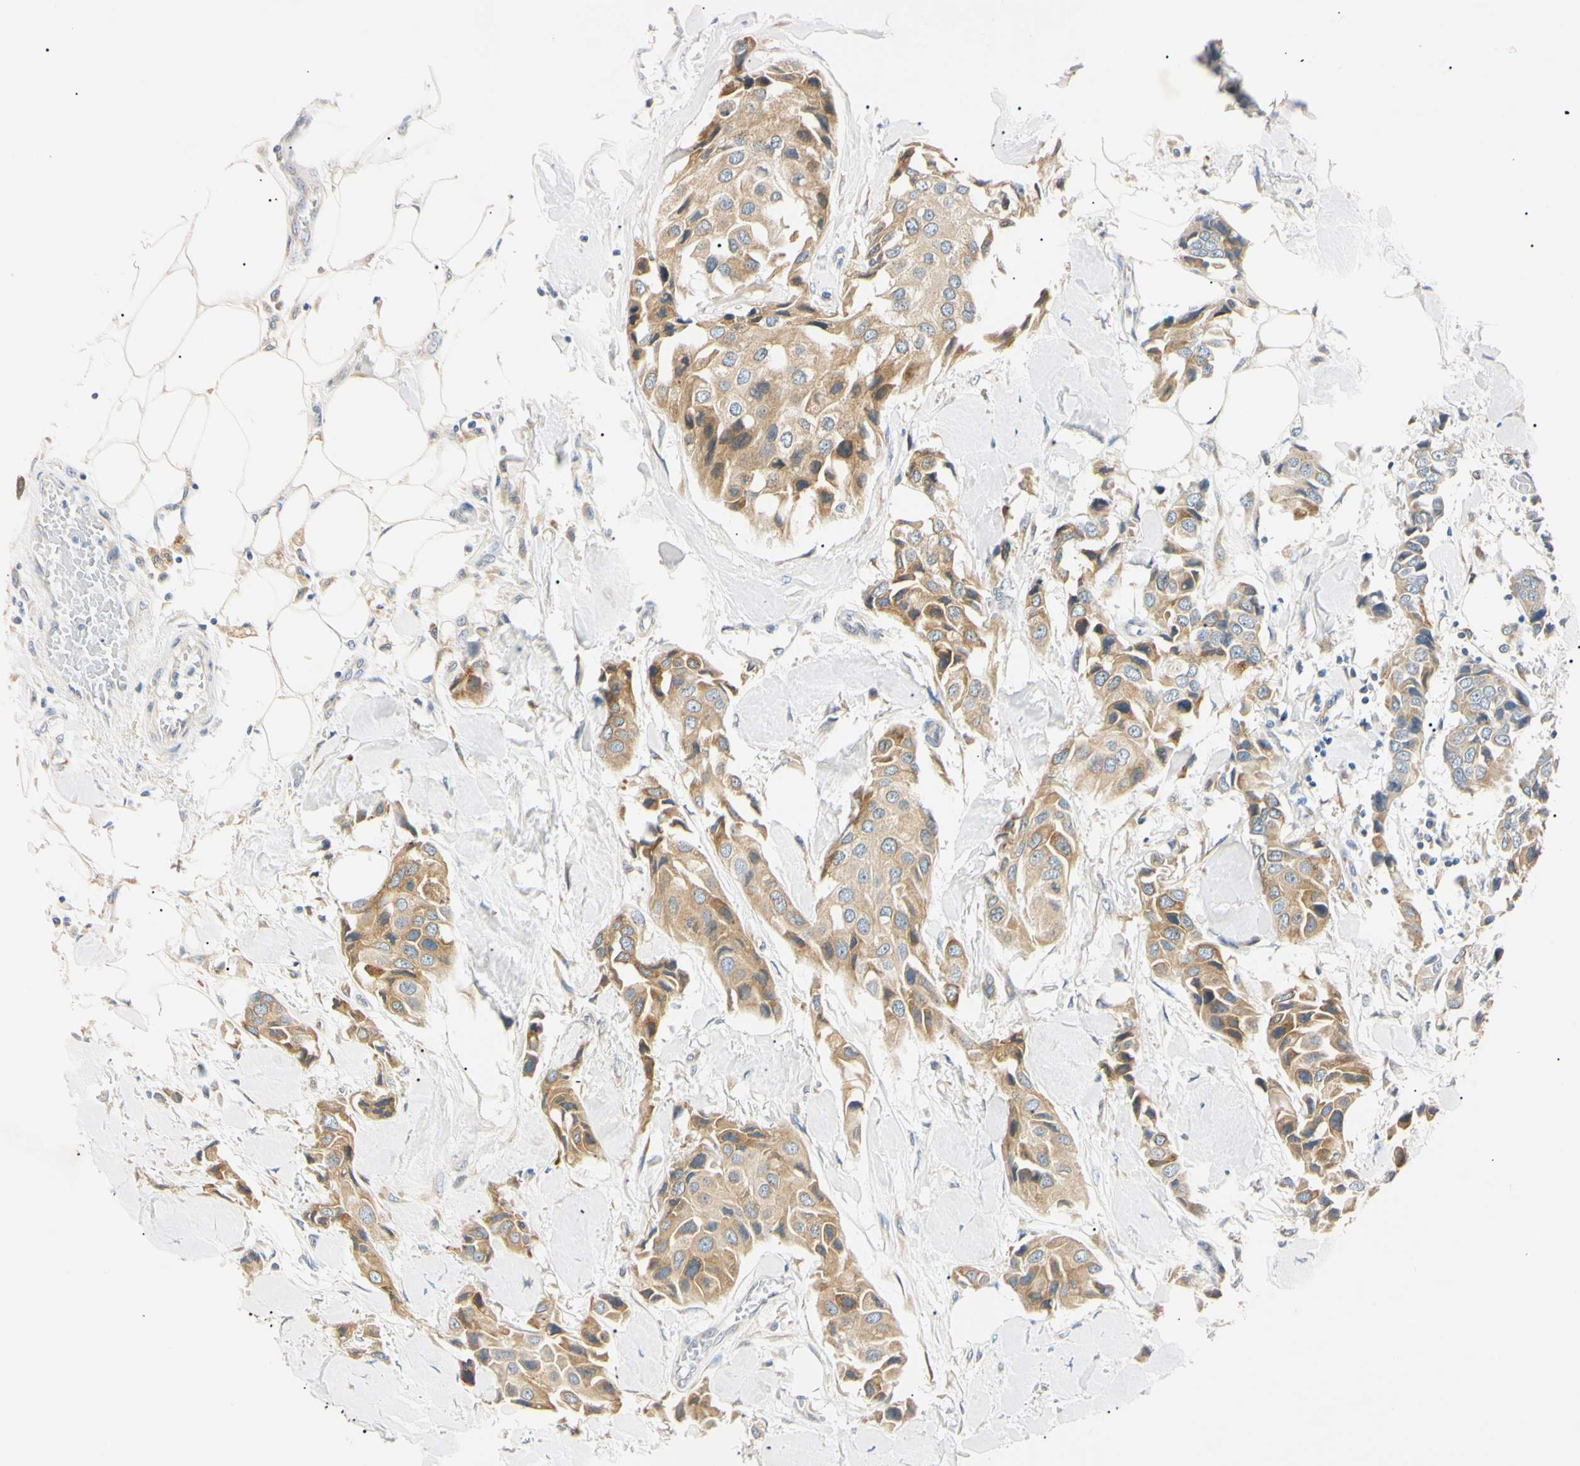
{"staining": {"intensity": "moderate", "quantity": ">75%", "location": "cytoplasmic/membranous"}, "tissue": "breast cancer", "cell_type": "Tumor cells", "image_type": "cancer", "snomed": [{"axis": "morphology", "description": "Duct carcinoma"}, {"axis": "topography", "description": "Breast"}], "caption": "Approximately >75% of tumor cells in human infiltrating ductal carcinoma (breast) show moderate cytoplasmic/membranous protein positivity as visualized by brown immunohistochemical staining.", "gene": "DNAJB12", "patient": {"sex": "female", "age": 80}}